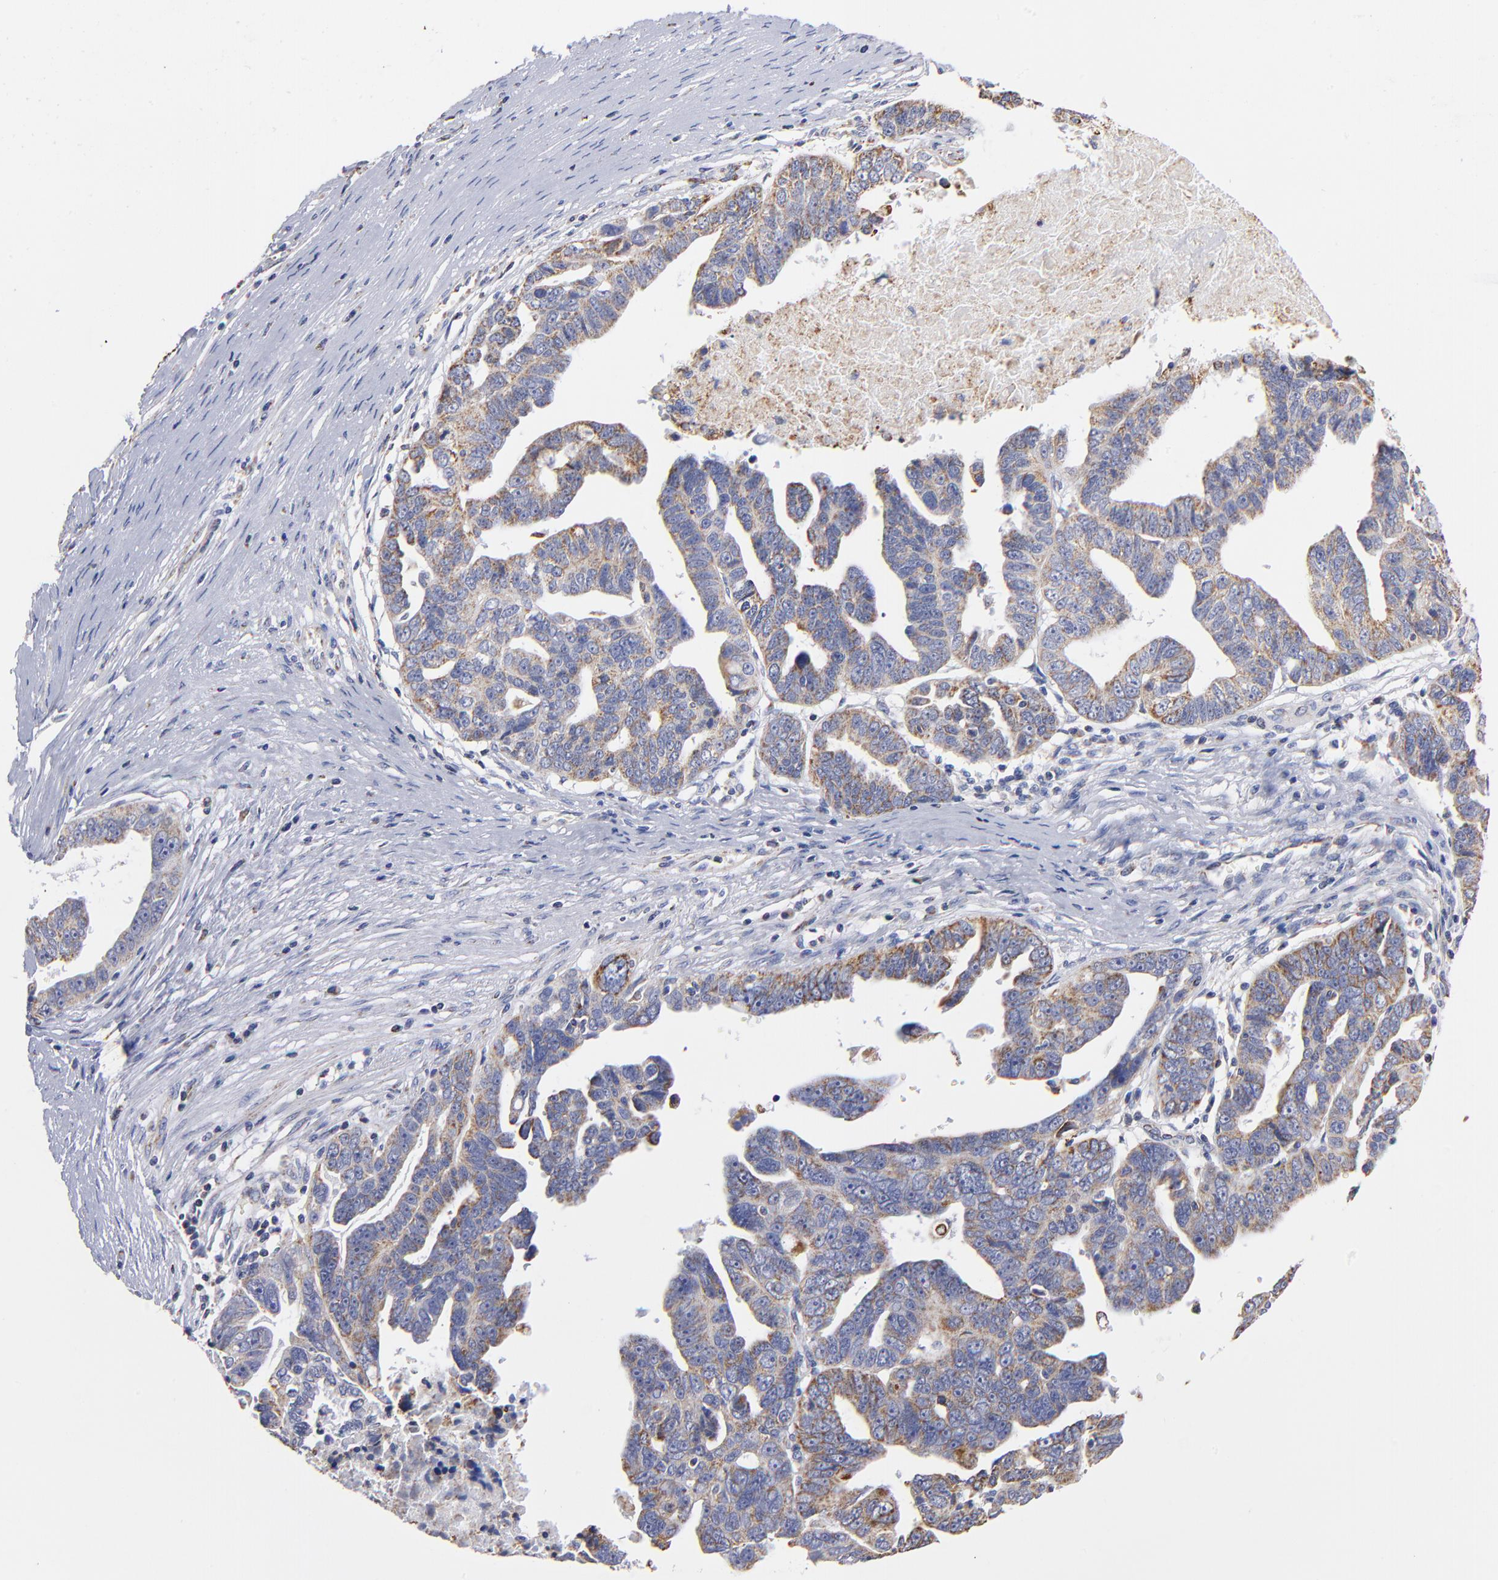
{"staining": {"intensity": "strong", "quantity": ">75%", "location": "cytoplasmic/membranous"}, "tissue": "ovarian cancer", "cell_type": "Tumor cells", "image_type": "cancer", "snomed": [{"axis": "morphology", "description": "Carcinoma, endometroid"}, {"axis": "morphology", "description": "Cystadenocarcinoma, serous, NOS"}, {"axis": "topography", "description": "Ovary"}], "caption": "Ovarian cancer (endometroid carcinoma) was stained to show a protein in brown. There is high levels of strong cytoplasmic/membranous positivity in about >75% of tumor cells. Immunohistochemistry stains the protein in brown and the nuclei are stained blue.", "gene": "PHB1", "patient": {"sex": "female", "age": 45}}